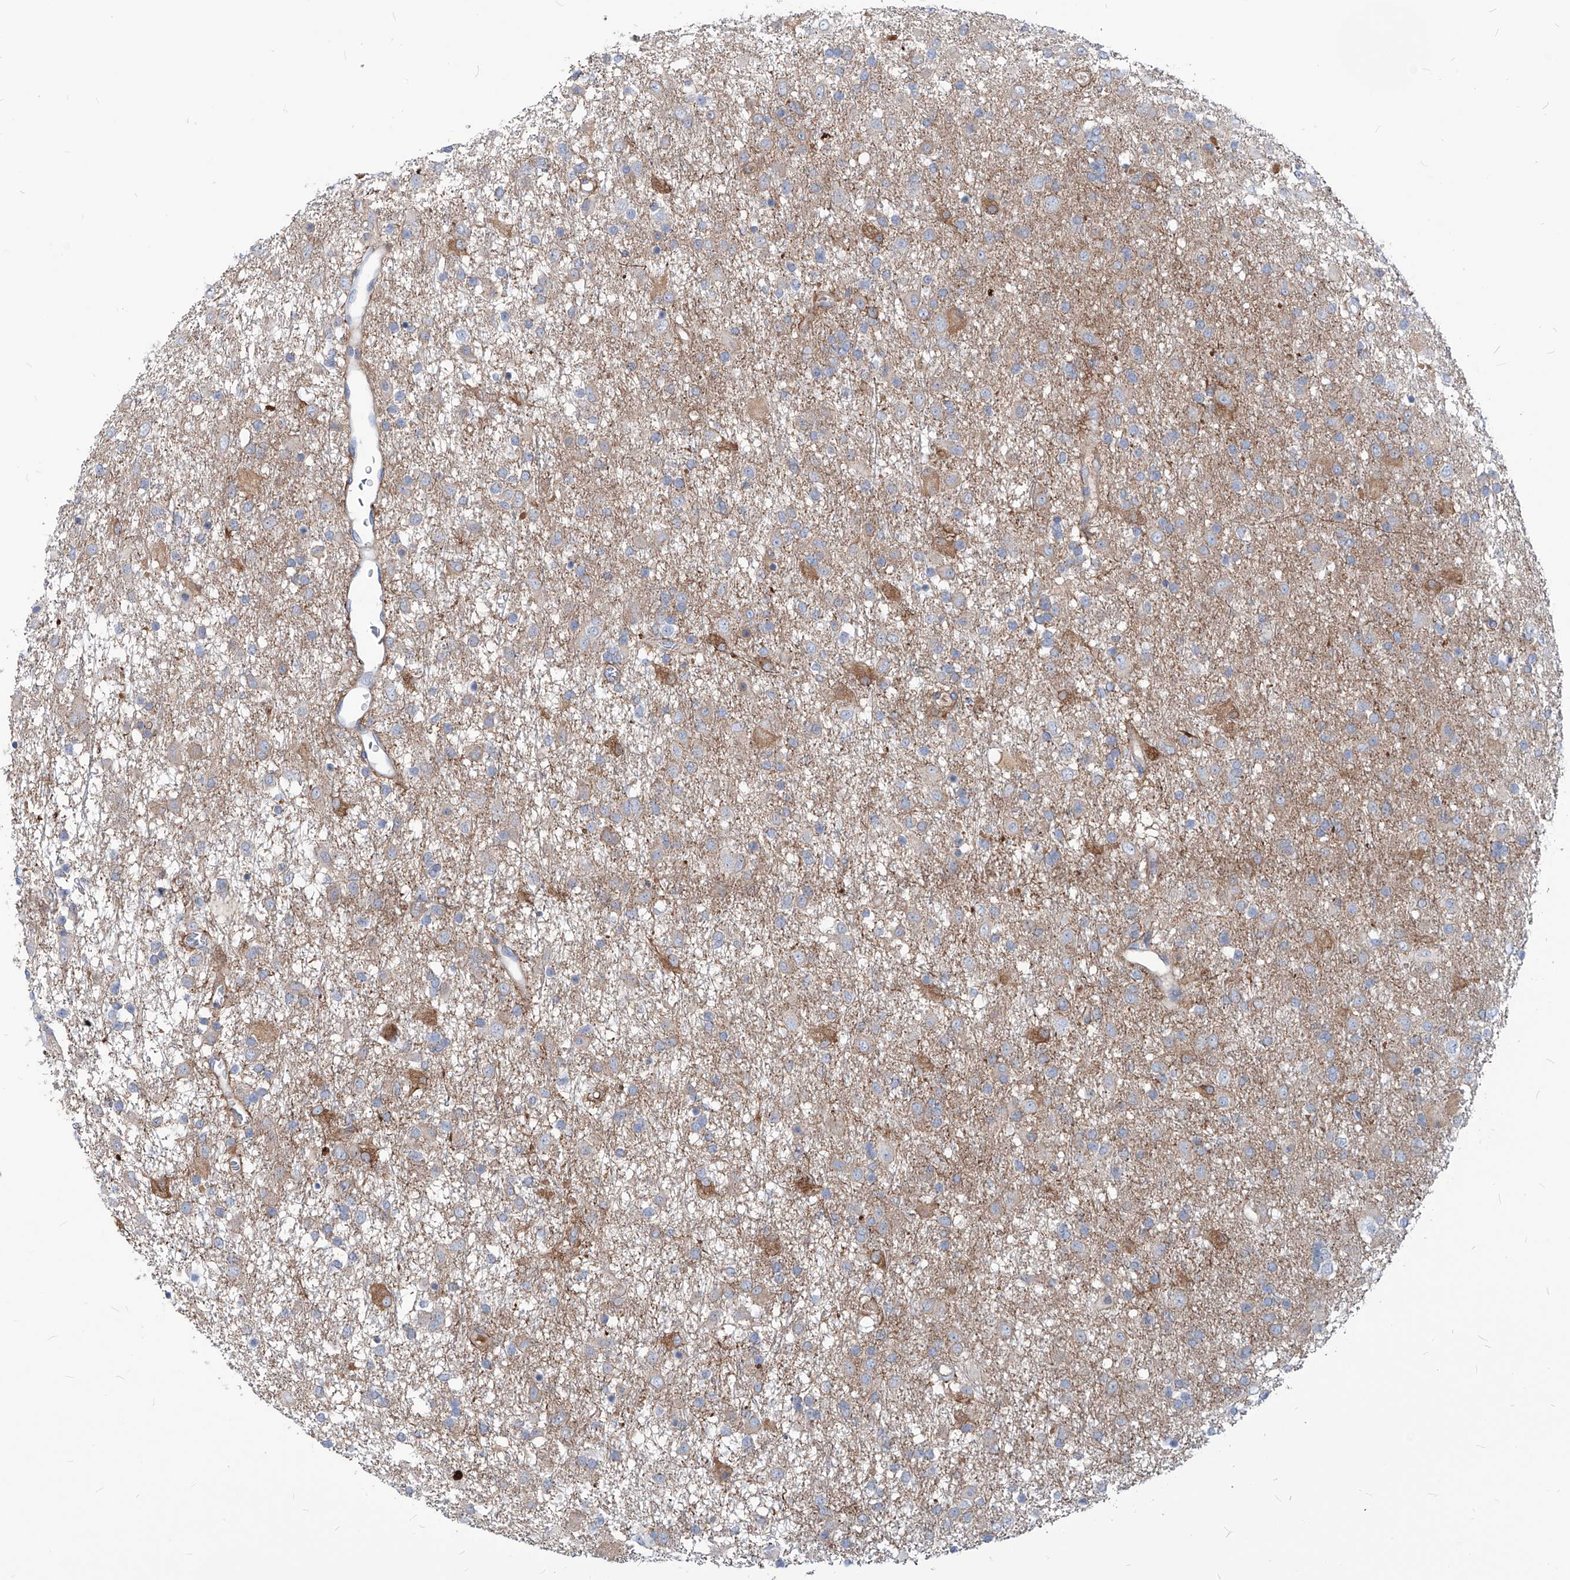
{"staining": {"intensity": "weak", "quantity": "<25%", "location": "cytoplasmic/membranous"}, "tissue": "glioma", "cell_type": "Tumor cells", "image_type": "cancer", "snomed": [{"axis": "morphology", "description": "Glioma, malignant, Low grade"}, {"axis": "topography", "description": "Brain"}], "caption": "Low-grade glioma (malignant) was stained to show a protein in brown. There is no significant expression in tumor cells.", "gene": "AKAP10", "patient": {"sex": "male", "age": 65}}